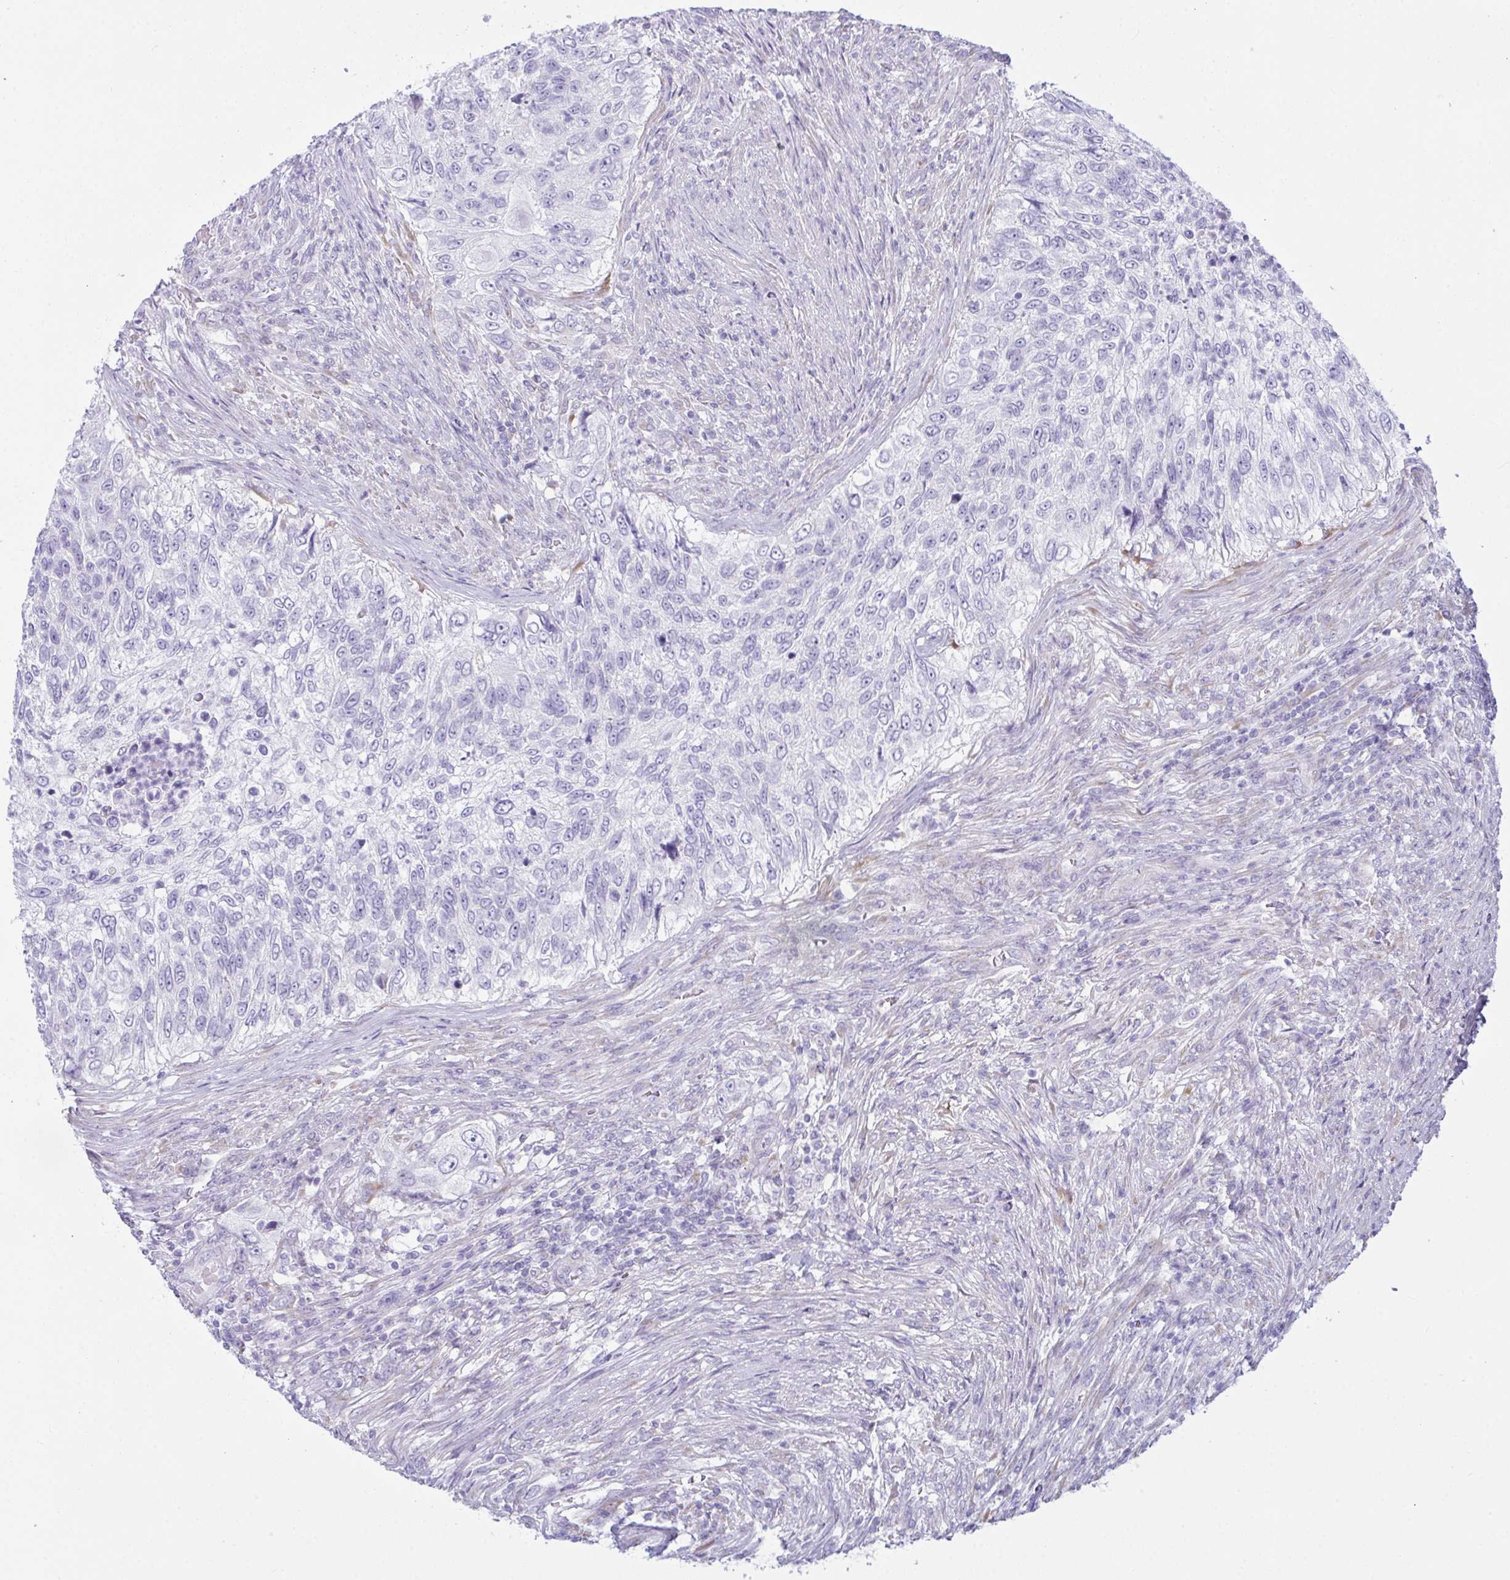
{"staining": {"intensity": "negative", "quantity": "none", "location": "none"}, "tissue": "urothelial cancer", "cell_type": "Tumor cells", "image_type": "cancer", "snomed": [{"axis": "morphology", "description": "Urothelial carcinoma, High grade"}, {"axis": "topography", "description": "Urinary bladder"}], "caption": "High magnification brightfield microscopy of urothelial cancer stained with DAB (3,3'-diaminobenzidine) (brown) and counterstained with hematoxylin (blue): tumor cells show no significant positivity. (DAB (3,3'-diaminobenzidine) immunohistochemistry visualized using brightfield microscopy, high magnification).", "gene": "BBS1", "patient": {"sex": "female", "age": 60}}